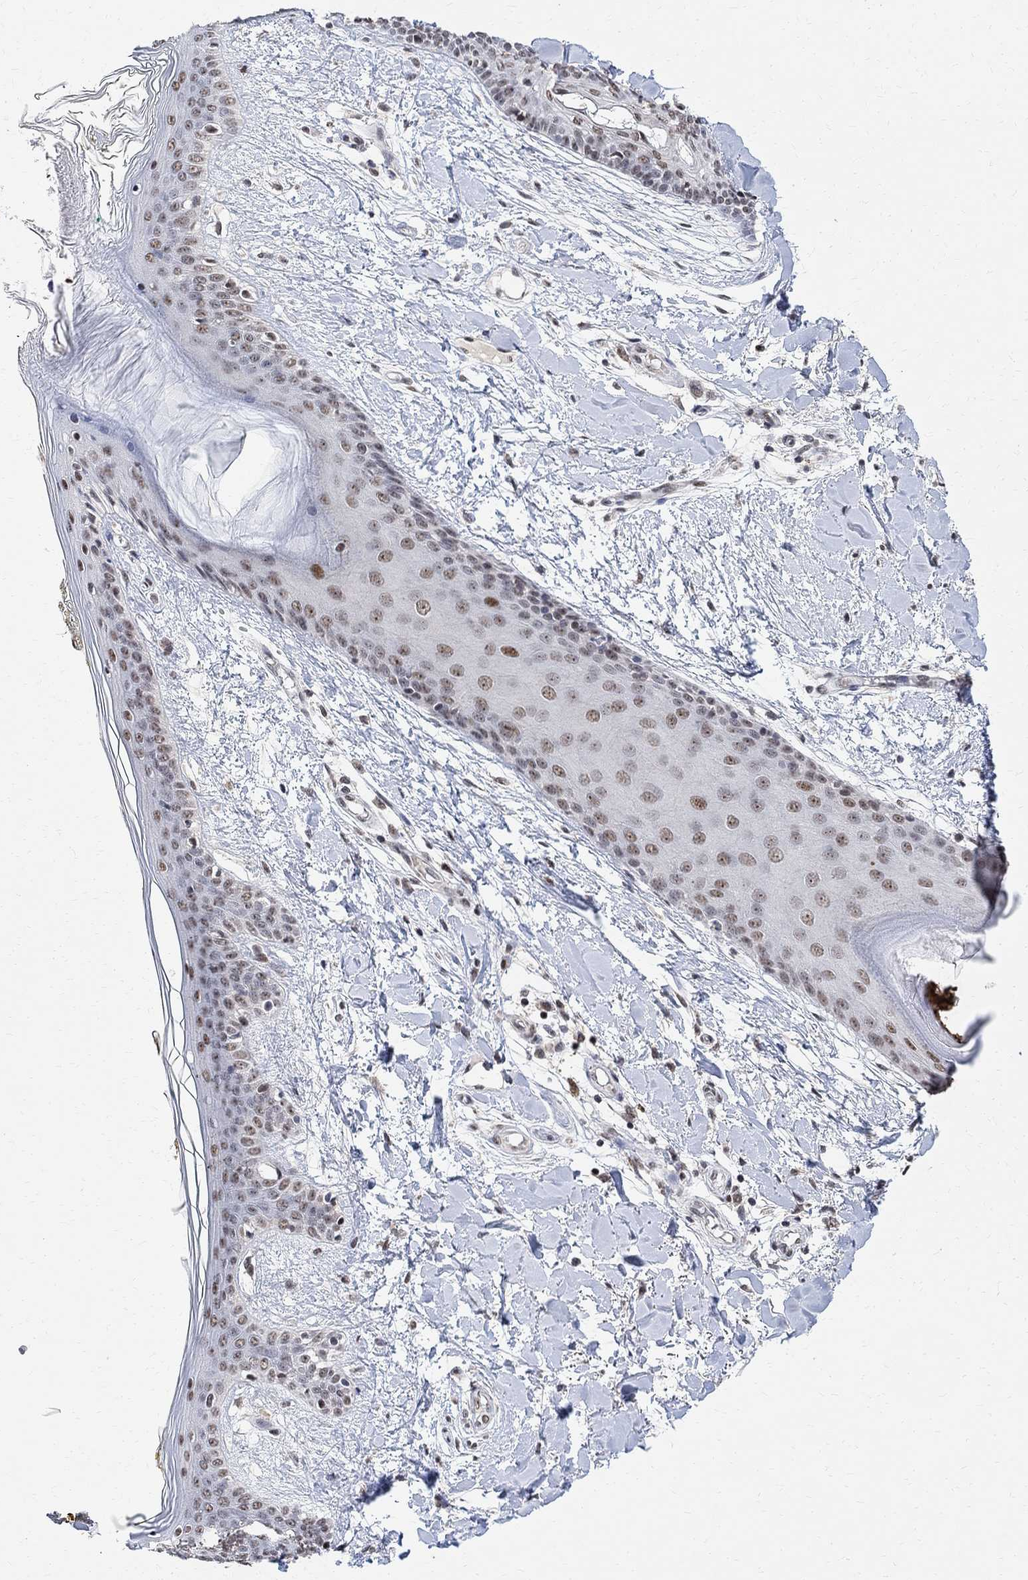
{"staining": {"intensity": "moderate", "quantity": "<25%", "location": "nuclear"}, "tissue": "skin", "cell_type": "Fibroblasts", "image_type": "normal", "snomed": [{"axis": "morphology", "description": "Normal tissue, NOS"}, {"axis": "topography", "description": "Skin"}], "caption": "About <25% of fibroblasts in unremarkable skin demonstrate moderate nuclear protein positivity as visualized by brown immunohistochemical staining.", "gene": "E4F1", "patient": {"sex": "female", "age": 34}}